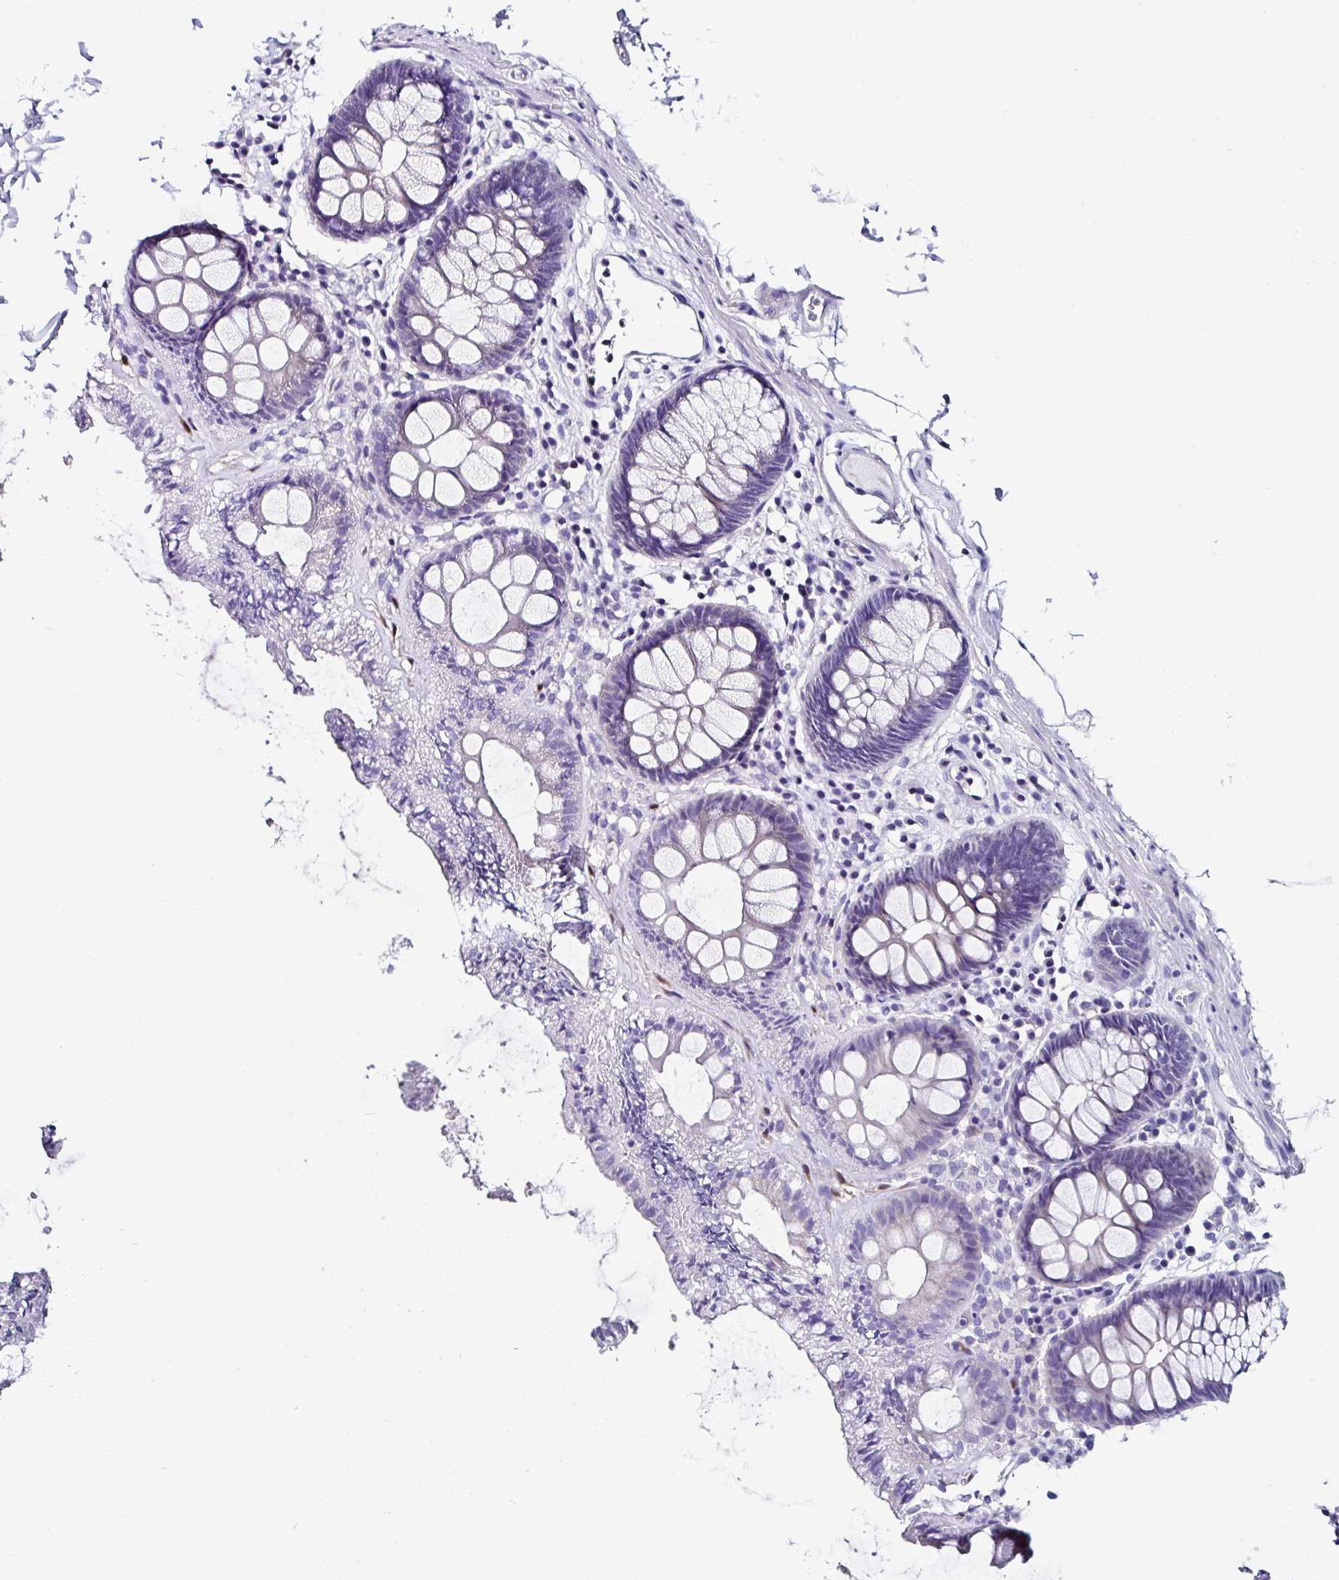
{"staining": {"intensity": "negative", "quantity": "none", "location": "none"}, "tissue": "colon", "cell_type": "Endothelial cells", "image_type": "normal", "snomed": [{"axis": "morphology", "description": "Normal tissue, NOS"}, {"axis": "topography", "description": "Colon"}, {"axis": "topography", "description": "Peripheral nerve tissue"}], "caption": "Micrograph shows no significant protein expression in endothelial cells of normal colon.", "gene": "UGT3A1", "patient": {"sex": "male", "age": 84}}